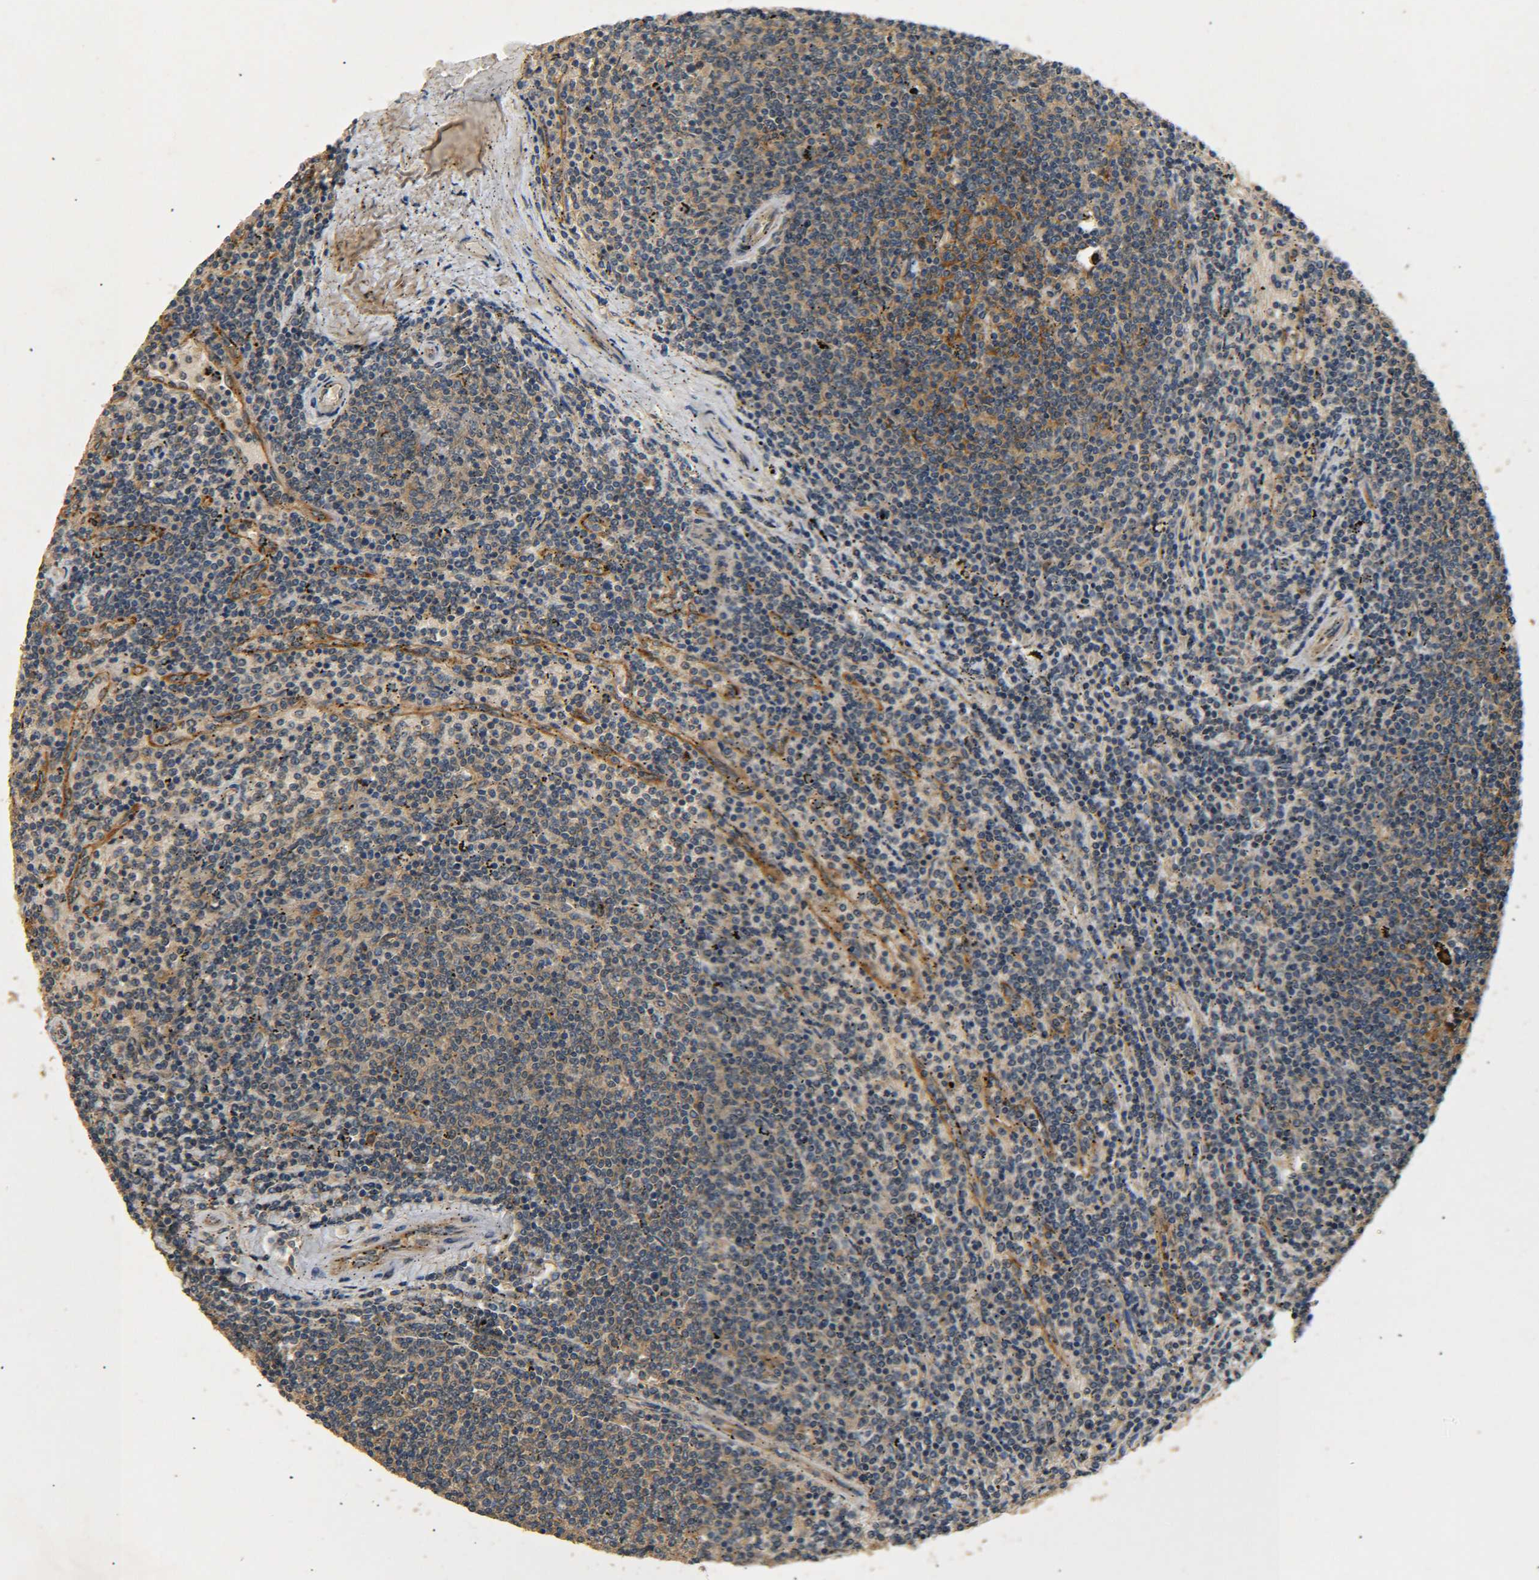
{"staining": {"intensity": "weak", "quantity": "25%-75%", "location": "cytoplasmic/membranous"}, "tissue": "lymphoma", "cell_type": "Tumor cells", "image_type": "cancer", "snomed": [{"axis": "morphology", "description": "Malignant lymphoma, non-Hodgkin's type, Low grade"}, {"axis": "topography", "description": "Spleen"}], "caption": "Immunohistochemistry photomicrograph of lymphoma stained for a protein (brown), which reveals low levels of weak cytoplasmic/membranous staining in about 25%-75% of tumor cells.", "gene": "LRCH3", "patient": {"sex": "female", "age": 50}}